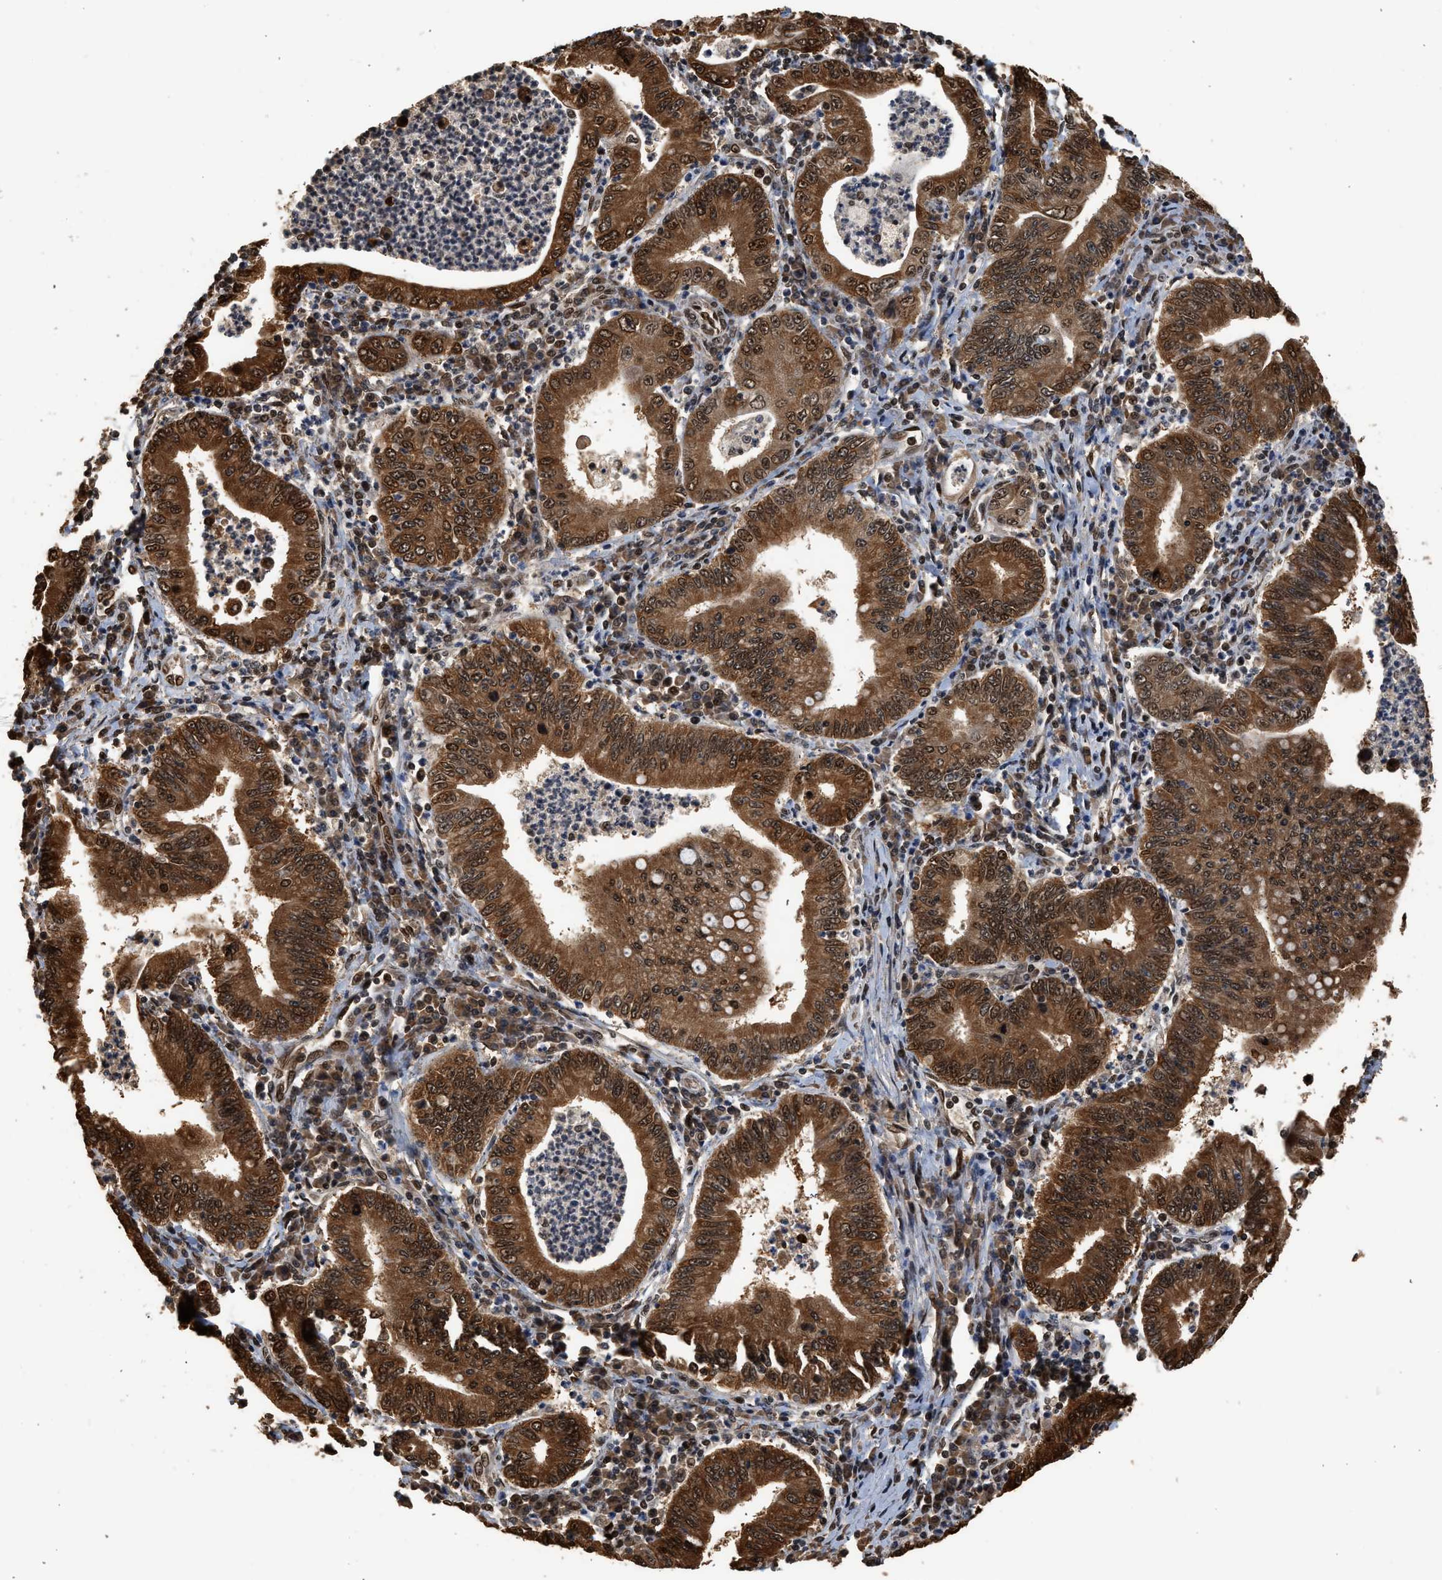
{"staining": {"intensity": "strong", "quantity": ">75%", "location": "cytoplasmic/membranous,nuclear"}, "tissue": "stomach cancer", "cell_type": "Tumor cells", "image_type": "cancer", "snomed": [{"axis": "morphology", "description": "Normal tissue, NOS"}, {"axis": "morphology", "description": "Adenocarcinoma, NOS"}, {"axis": "topography", "description": "Esophagus"}, {"axis": "topography", "description": "Stomach, upper"}, {"axis": "topography", "description": "Peripheral nerve tissue"}], "caption": "IHC micrograph of neoplastic tissue: stomach cancer (adenocarcinoma) stained using immunohistochemistry demonstrates high levels of strong protein expression localized specifically in the cytoplasmic/membranous and nuclear of tumor cells, appearing as a cytoplasmic/membranous and nuclear brown color.", "gene": "PPP4R3B", "patient": {"sex": "male", "age": 62}}